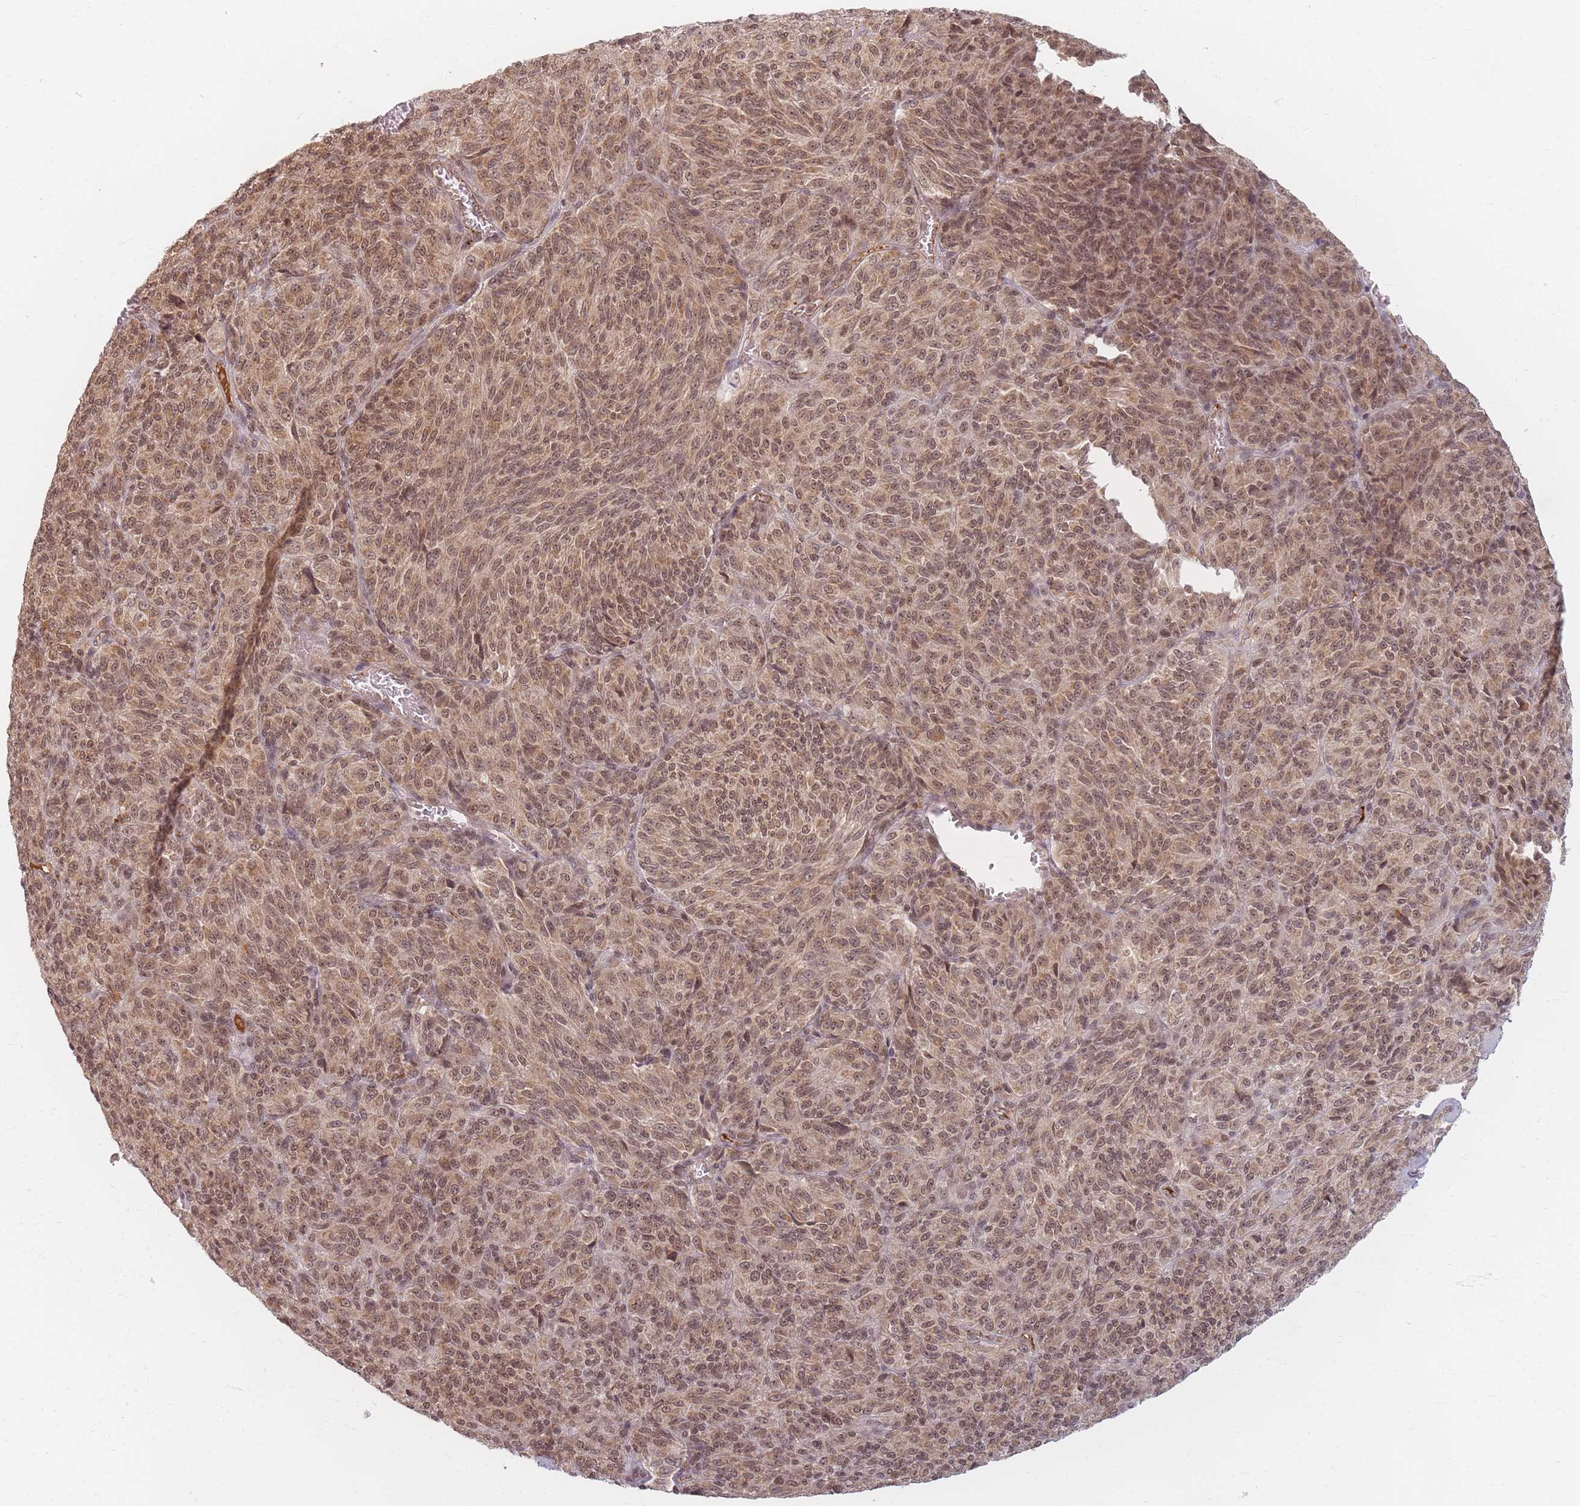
{"staining": {"intensity": "moderate", "quantity": ">75%", "location": "cytoplasmic/membranous,nuclear"}, "tissue": "melanoma", "cell_type": "Tumor cells", "image_type": "cancer", "snomed": [{"axis": "morphology", "description": "Malignant melanoma, Metastatic site"}, {"axis": "topography", "description": "Brain"}], "caption": "About >75% of tumor cells in melanoma demonstrate moderate cytoplasmic/membranous and nuclear protein expression as visualized by brown immunohistochemical staining.", "gene": "SPATA45", "patient": {"sex": "female", "age": 56}}